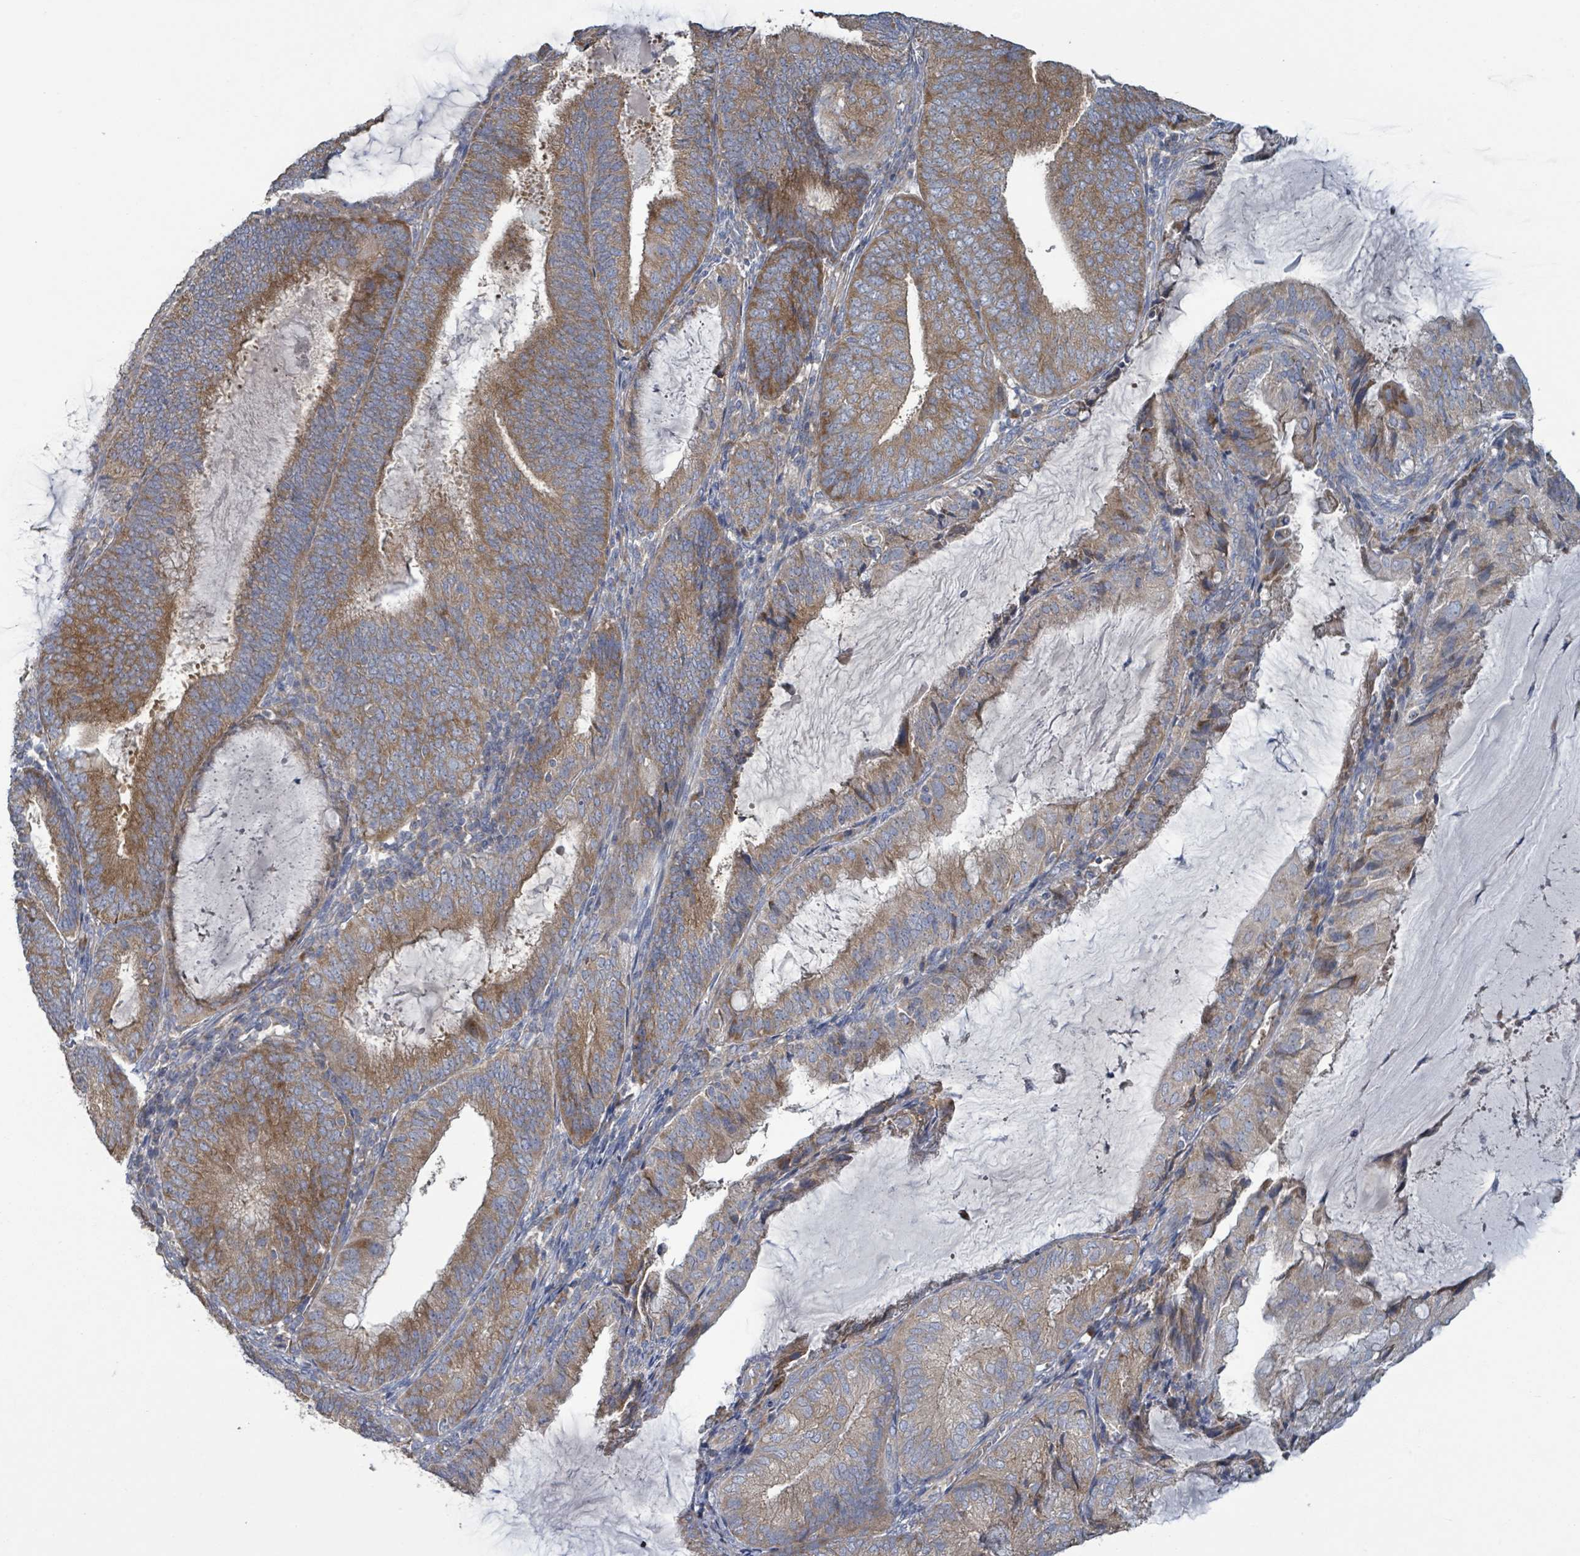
{"staining": {"intensity": "moderate", "quantity": ">75%", "location": "cytoplasmic/membranous"}, "tissue": "endometrial cancer", "cell_type": "Tumor cells", "image_type": "cancer", "snomed": [{"axis": "morphology", "description": "Adenocarcinoma, NOS"}, {"axis": "topography", "description": "Endometrium"}], "caption": "Moderate cytoplasmic/membranous staining for a protein is present in approximately >75% of tumor cells of endometrial cancer using IHC.", "gene": "RPL32", "patient": {"sex": "female", "age": 81}}